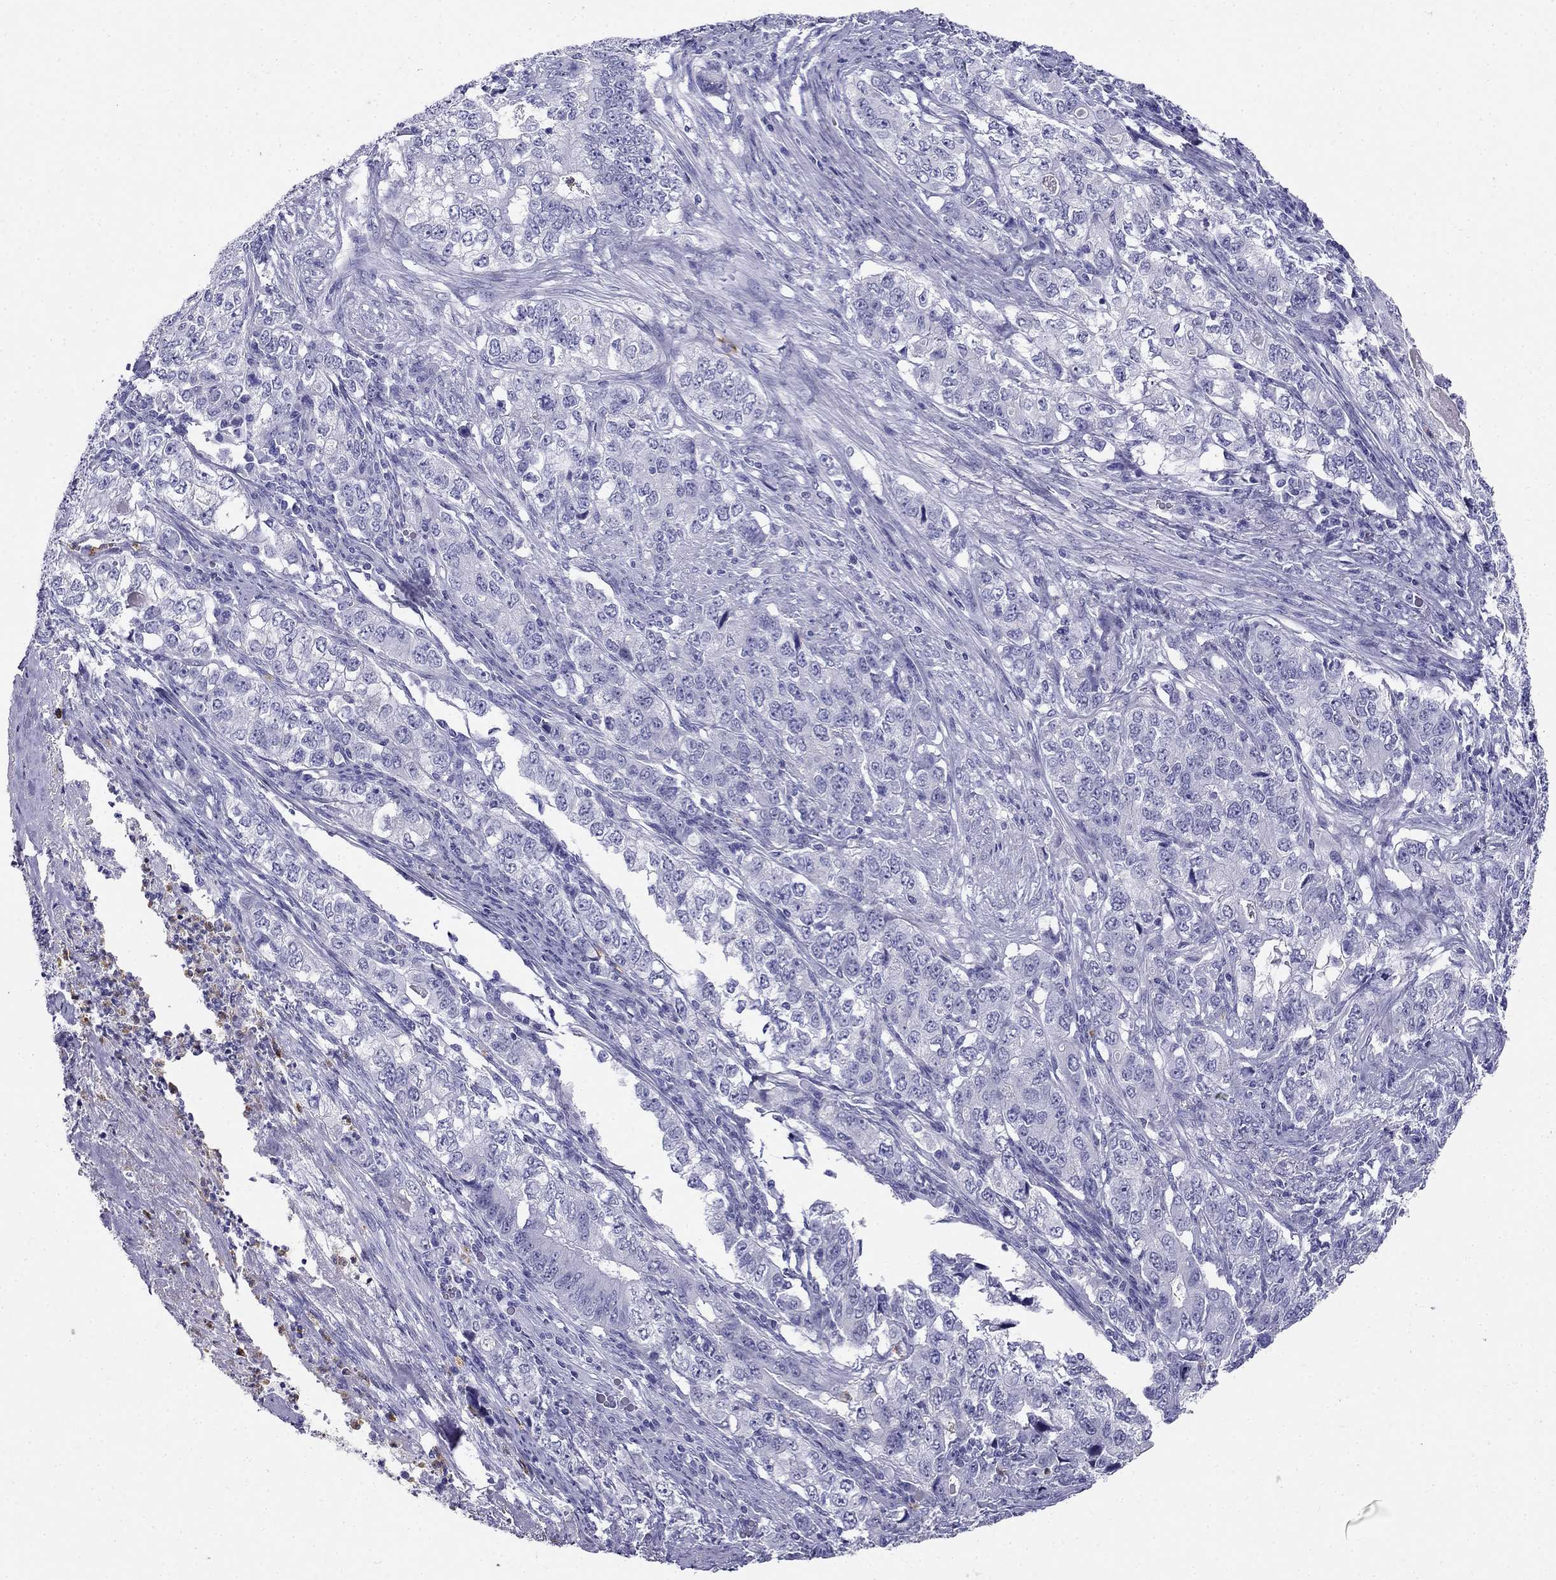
{"staining": {"intensity": "negative", "quantity": "none", "location": "none"}, "tissue": "stomach cancer", "cell_type": "Tumor cells", "image_type": "cancer", "snomed": [{"axis": "morphology", "description": "Adenocarcinoma, NOS"}, {"axis": "topography", "description": "Stomach, lower"}], "caption": "This is a histopathology image of IHC staining of stomach cancer (adenocarcinoma), which shows no expression in tumor cells. (Stains: DAB immunohistochemistry with hematoxylin counter stain, Microscopy: brightfield microscopy at high magnification).", "gene": "PPP1R36", "patient": {"sex": "female", "age": 72}}